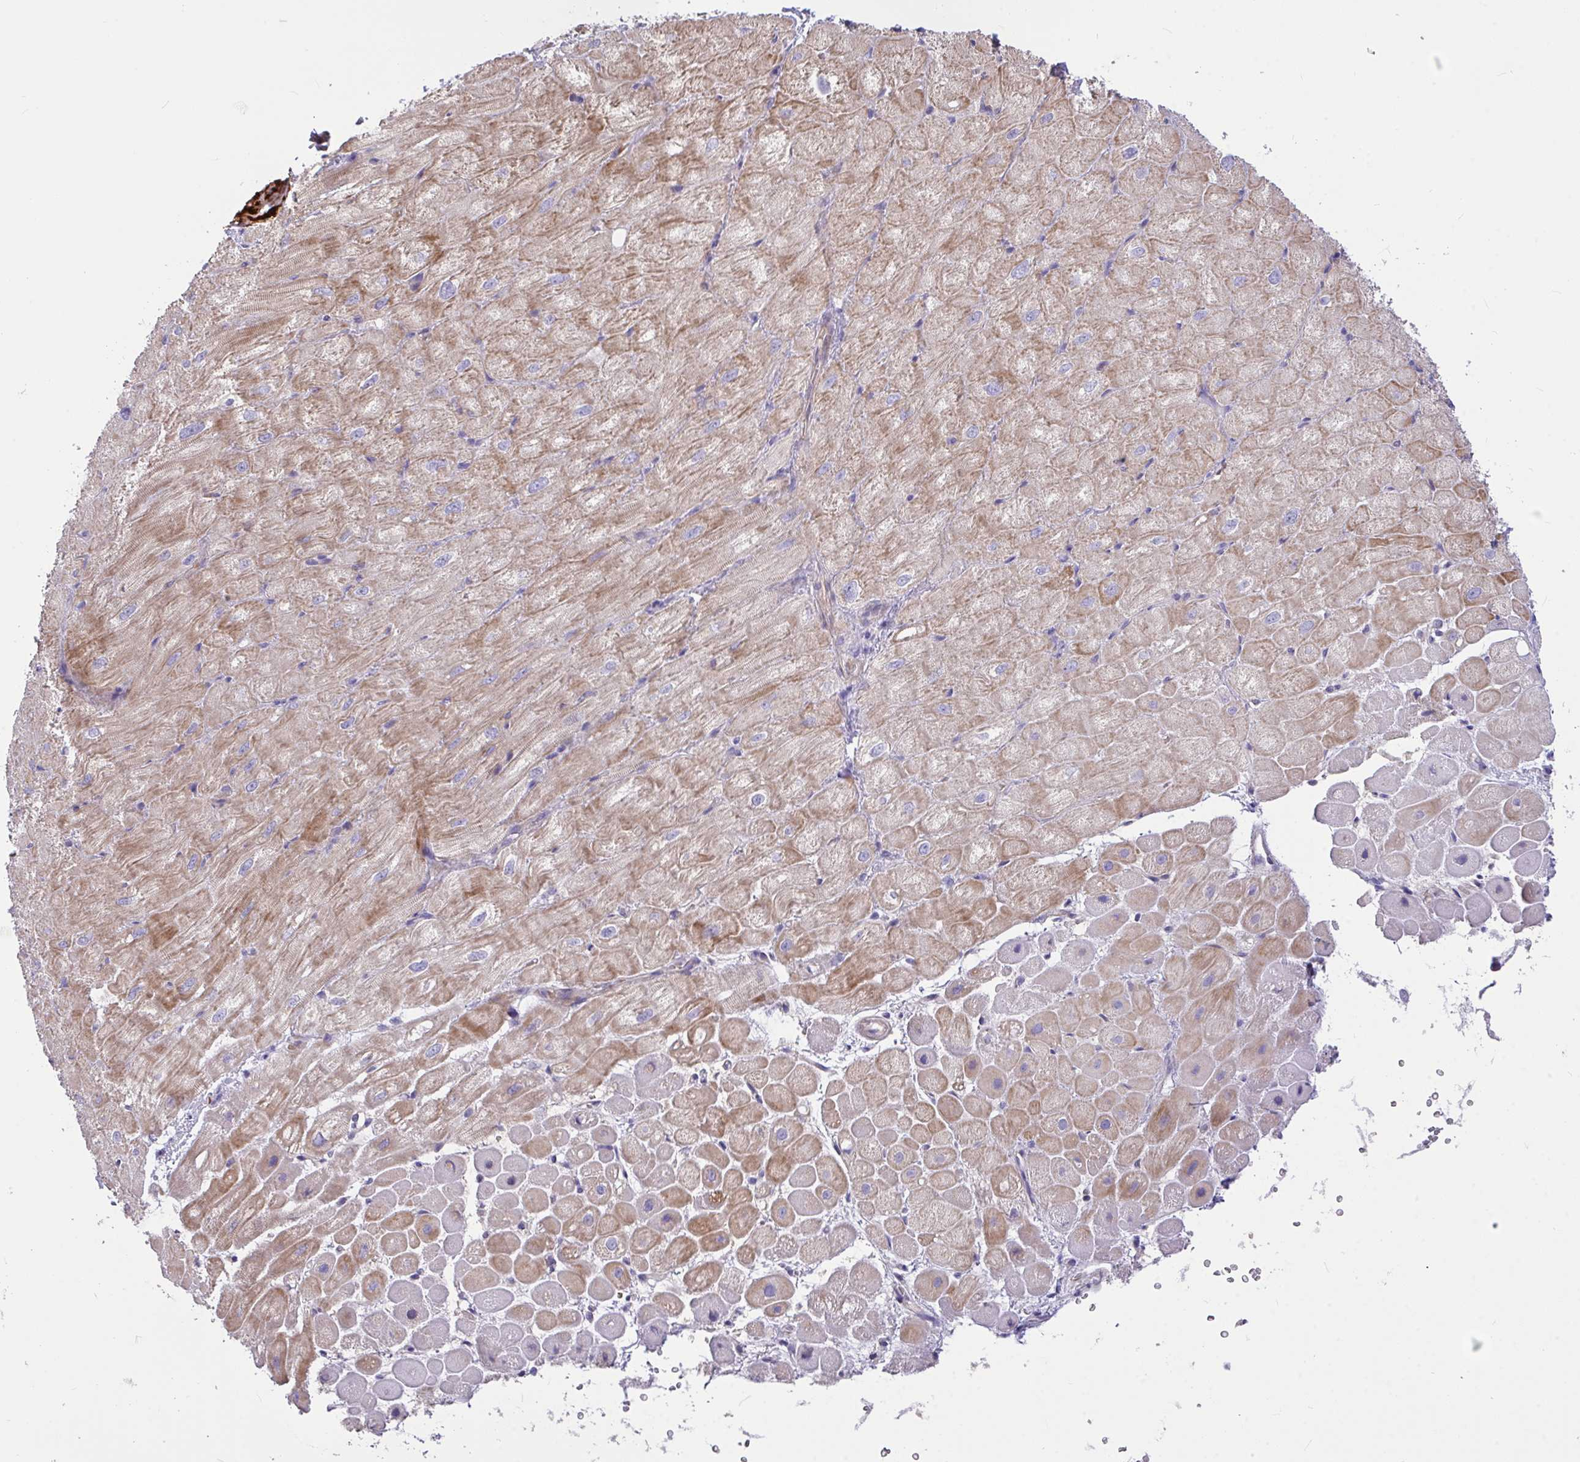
{"staining": {"intensity": "moderate", "quantity": ">75%", "location": "cytoplasmic/membranous"}, "tissue": "heart muscle", "cell_type": "Cardiomyocytes", "image_type": "normal", "snomed": [{"axis": "morphology", "description": "Normal tissue, NOS"}, {"axis": "topography", "description": "Heart"}], "caption": "A photomicrograph of human heart muscle stained for a protein exhibits moderate cytoplasmic/membranous brown staining in cardiomyocytes.", "gene": "MOCS1", "patient": {"sex": "male", "age": 62}}